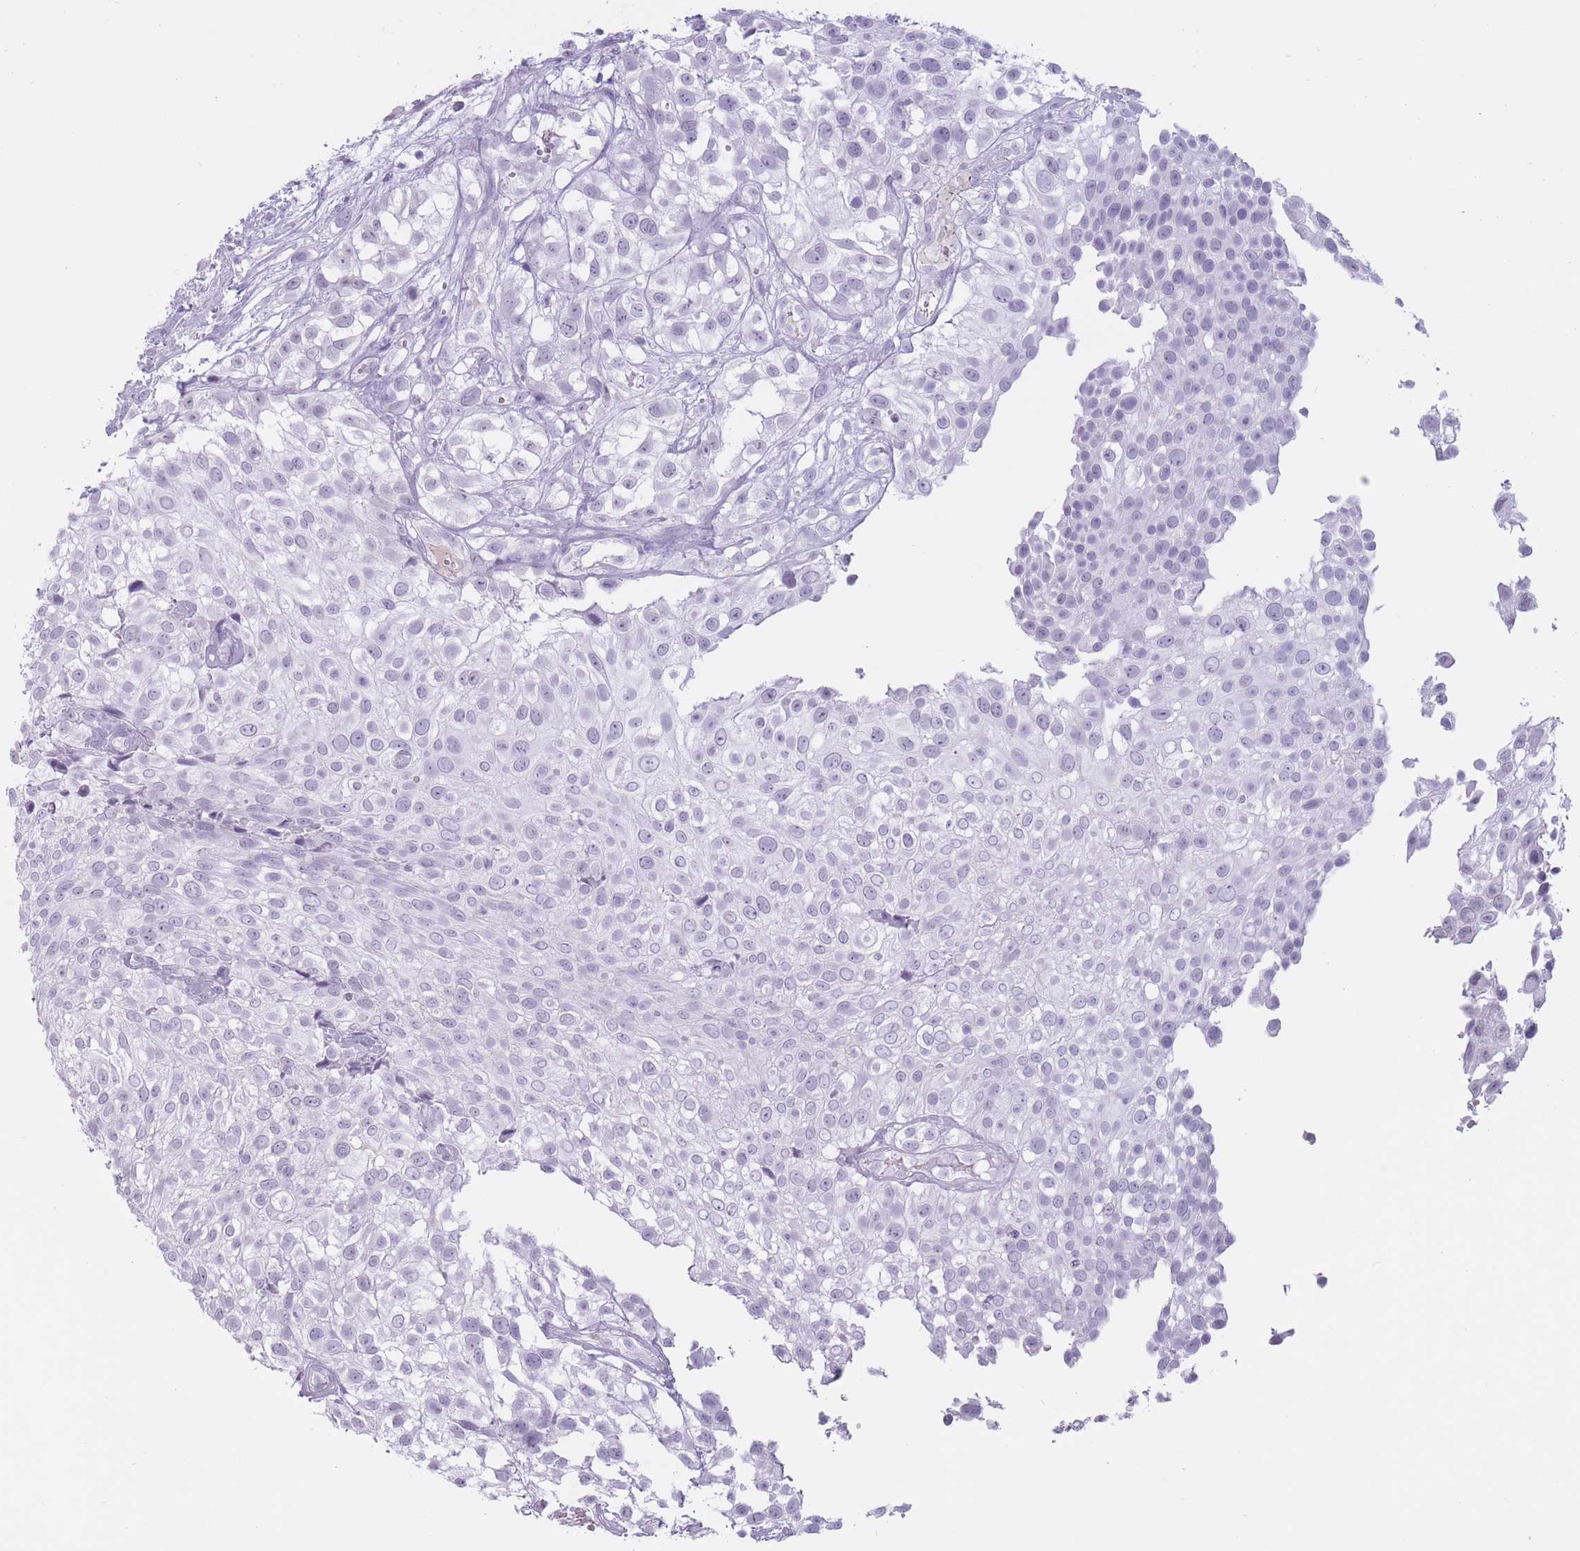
{"staining": {"intensity": "negative", "quantity": "none", "location": "none"}, "tissue": "urothelial cancer", "cell_type": "Tumor cells", "image_type": "cancer", "snomed": [{"axis": "morphology", "description": "Urothelial carcinoma, High grade"}, {"axis": "topography", "description": "Urinary bladder"}], "caption": "Histopathology image shows no significant protein expression in tumor cells of urothelial cancer.", "gene": "PNMA3", "patient": {"sex": "male", "age": 56}}